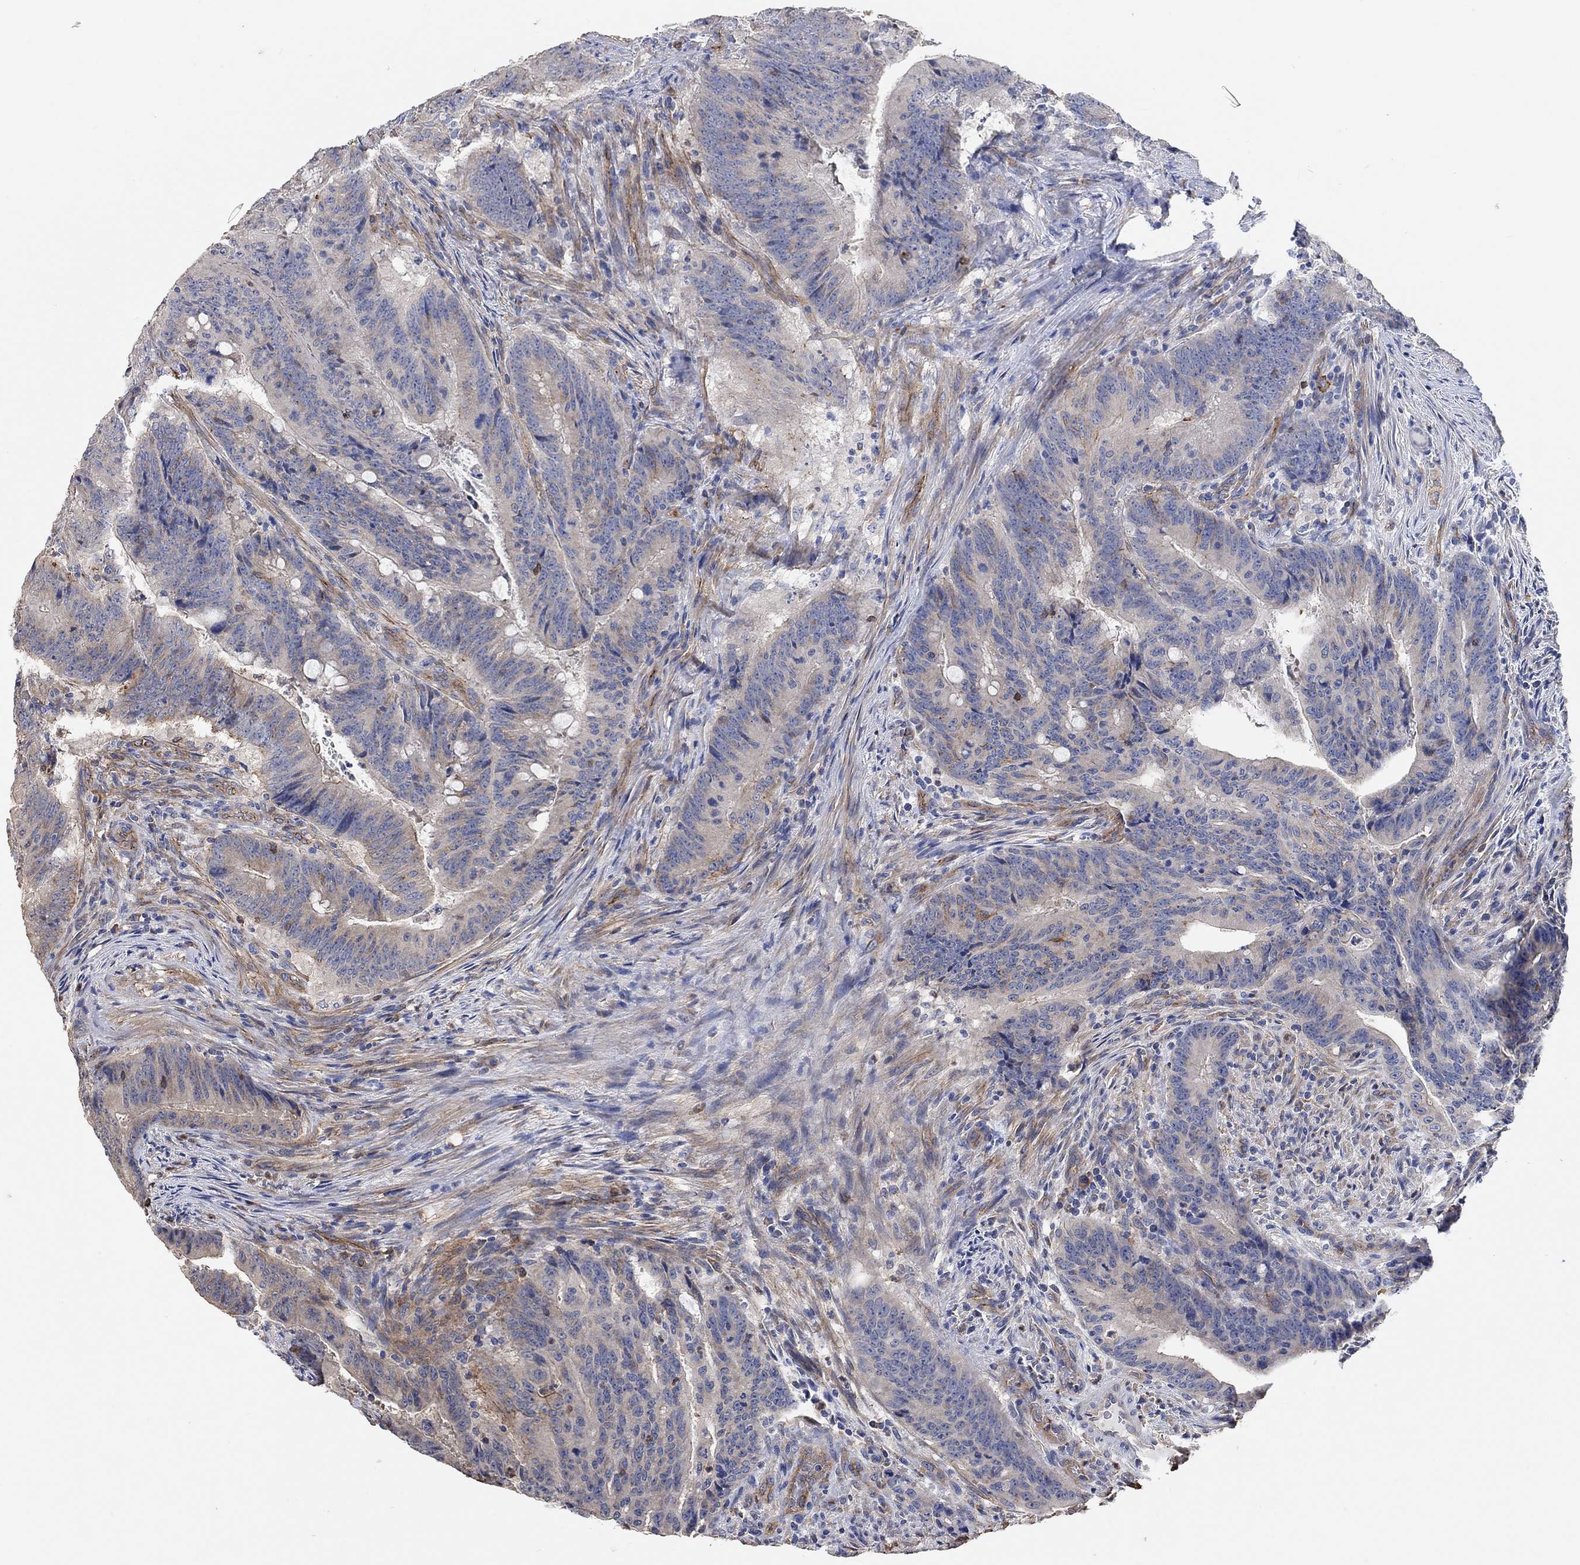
{"staining": {"intensity": "weak", "quantity": "<25%", "location": "cytoplasmic/membranous"}, "tissue": "colorectal cancer", "cell_type": "Tumor cells", "image_type": "cancer", "snomed": [{"axis": "morphology", "description": "Adenocarcinoma, NOS"}, {"axis": "topography", "description": "Colon"}], "caption": "IHC photomicrograph of neoplastic tissue: human colorectal cancer stained with DAB reveals no significant protein positivity in tumor cells.", "gene": "SYT16", "patient": {"sex": "female", "age": 87}}